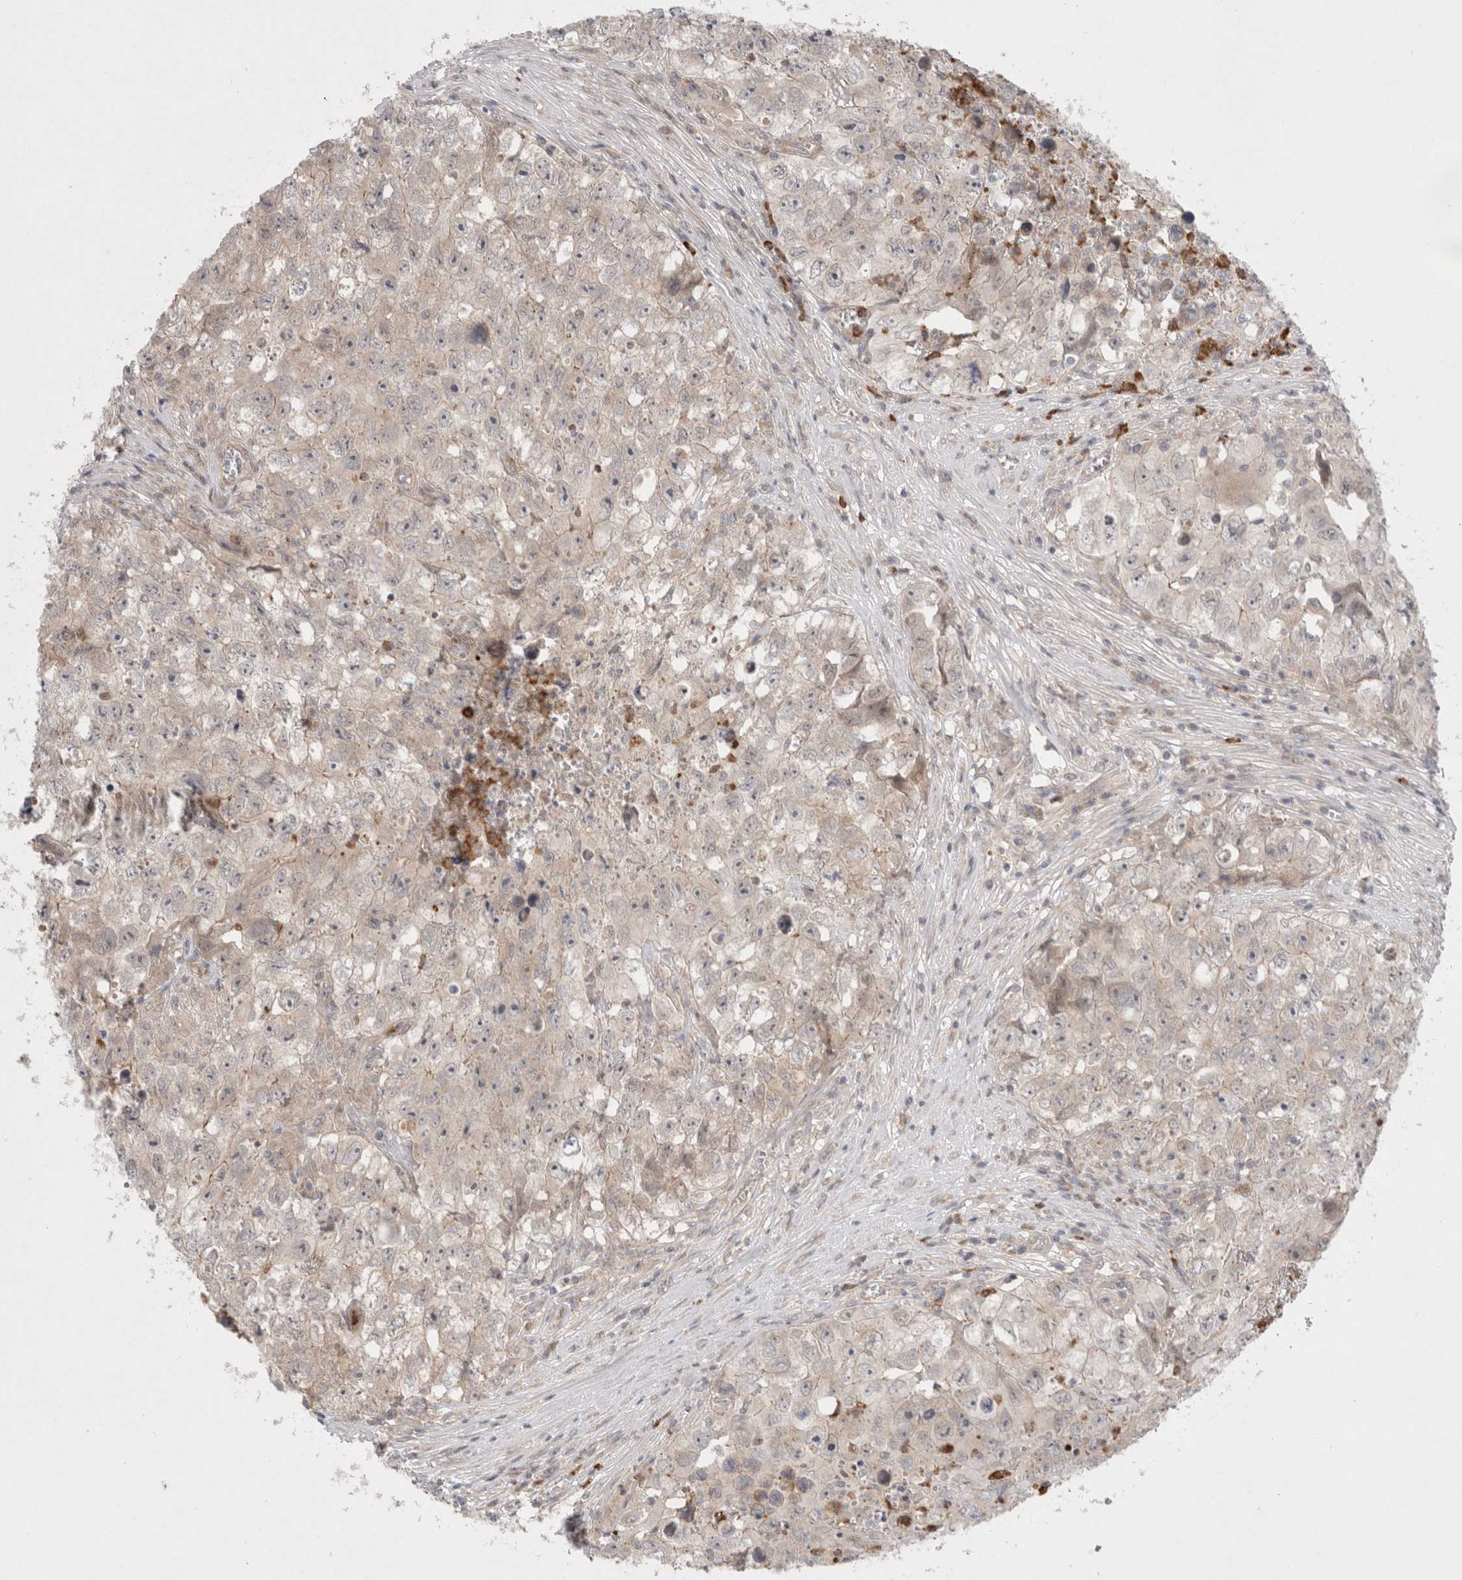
{"staining": {"intensity": "negative", "quantity": "none", "location": "none"}, "tissue": "testis cancer", "cell_type": "Tumor cells", "image_type": "cancer", "snomed": [{"axis": "morphology", "description": "Seminoma, NOS"}, {"axis": "morphology", "description": "Carcinoma, Embryonal, NOS"}, {"axis": "topography", "description": "Testis"}], "caption": "Immunohistochemistry (IHC) of human testis cancer (embryonal carcinoma) demonstrates no positivity in tumor cells.", "gene": "GSDMB", "patient": {"sex": "male", "age": 43}}